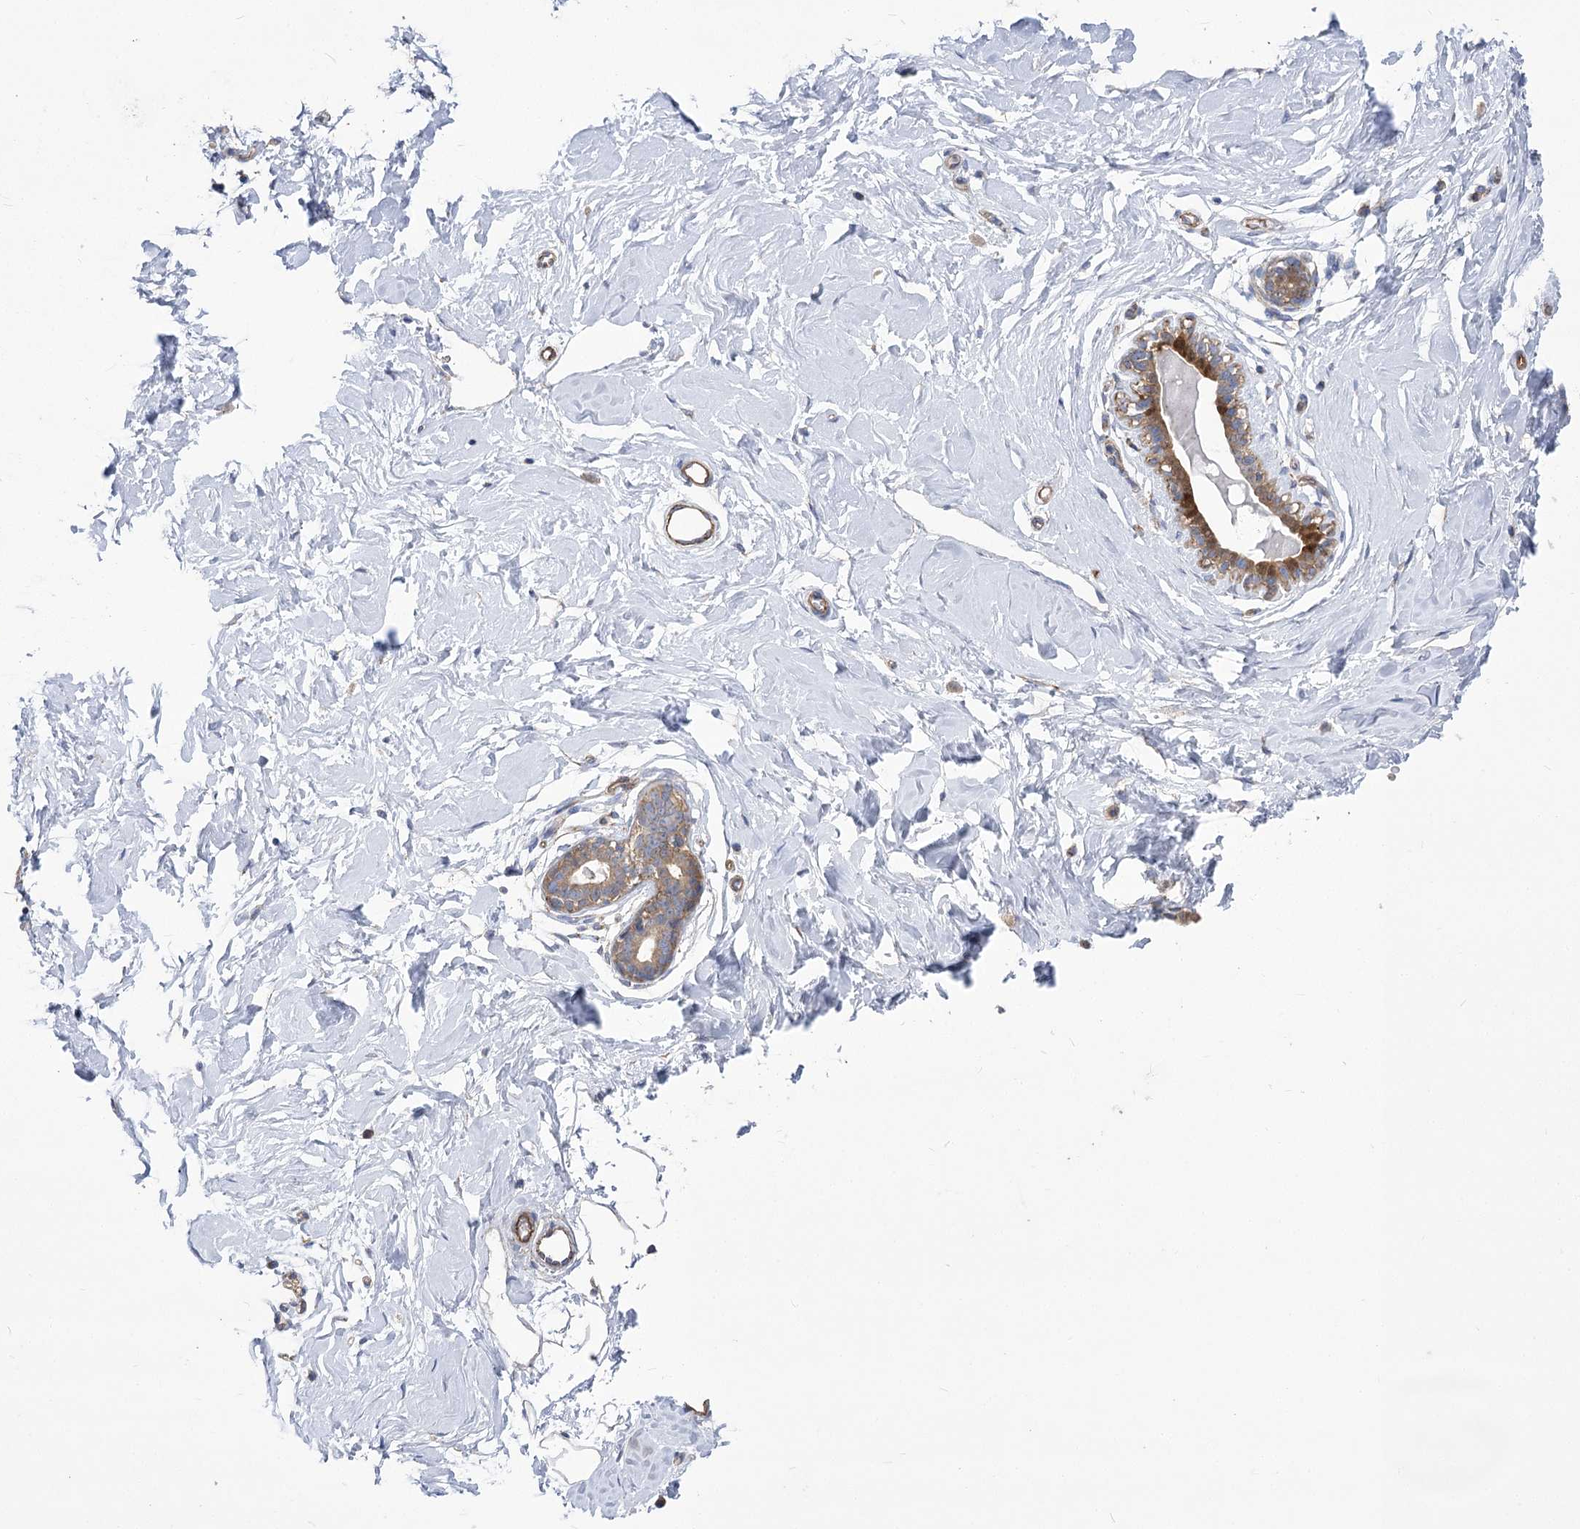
{"staining": {"intensity": "negative", "quantity": "none", "location": "none"}, "tissue": "breast", "cell_type": "Adipocytes", "image_type": "normal", "snomed": [{"axis": "morphology", "description": "Normal tissue, NOS"}, {"axis": "morphology", "description": "Adenoma, NOS"}, {"axis": "topography", "description": "Breast"}], "caption": "This is an immunohistochemistry micrograph of normal breast. There is no expression in adipocytes.", "gene": "RMDN2", "patient": {"sex": "female", "age": 23}}